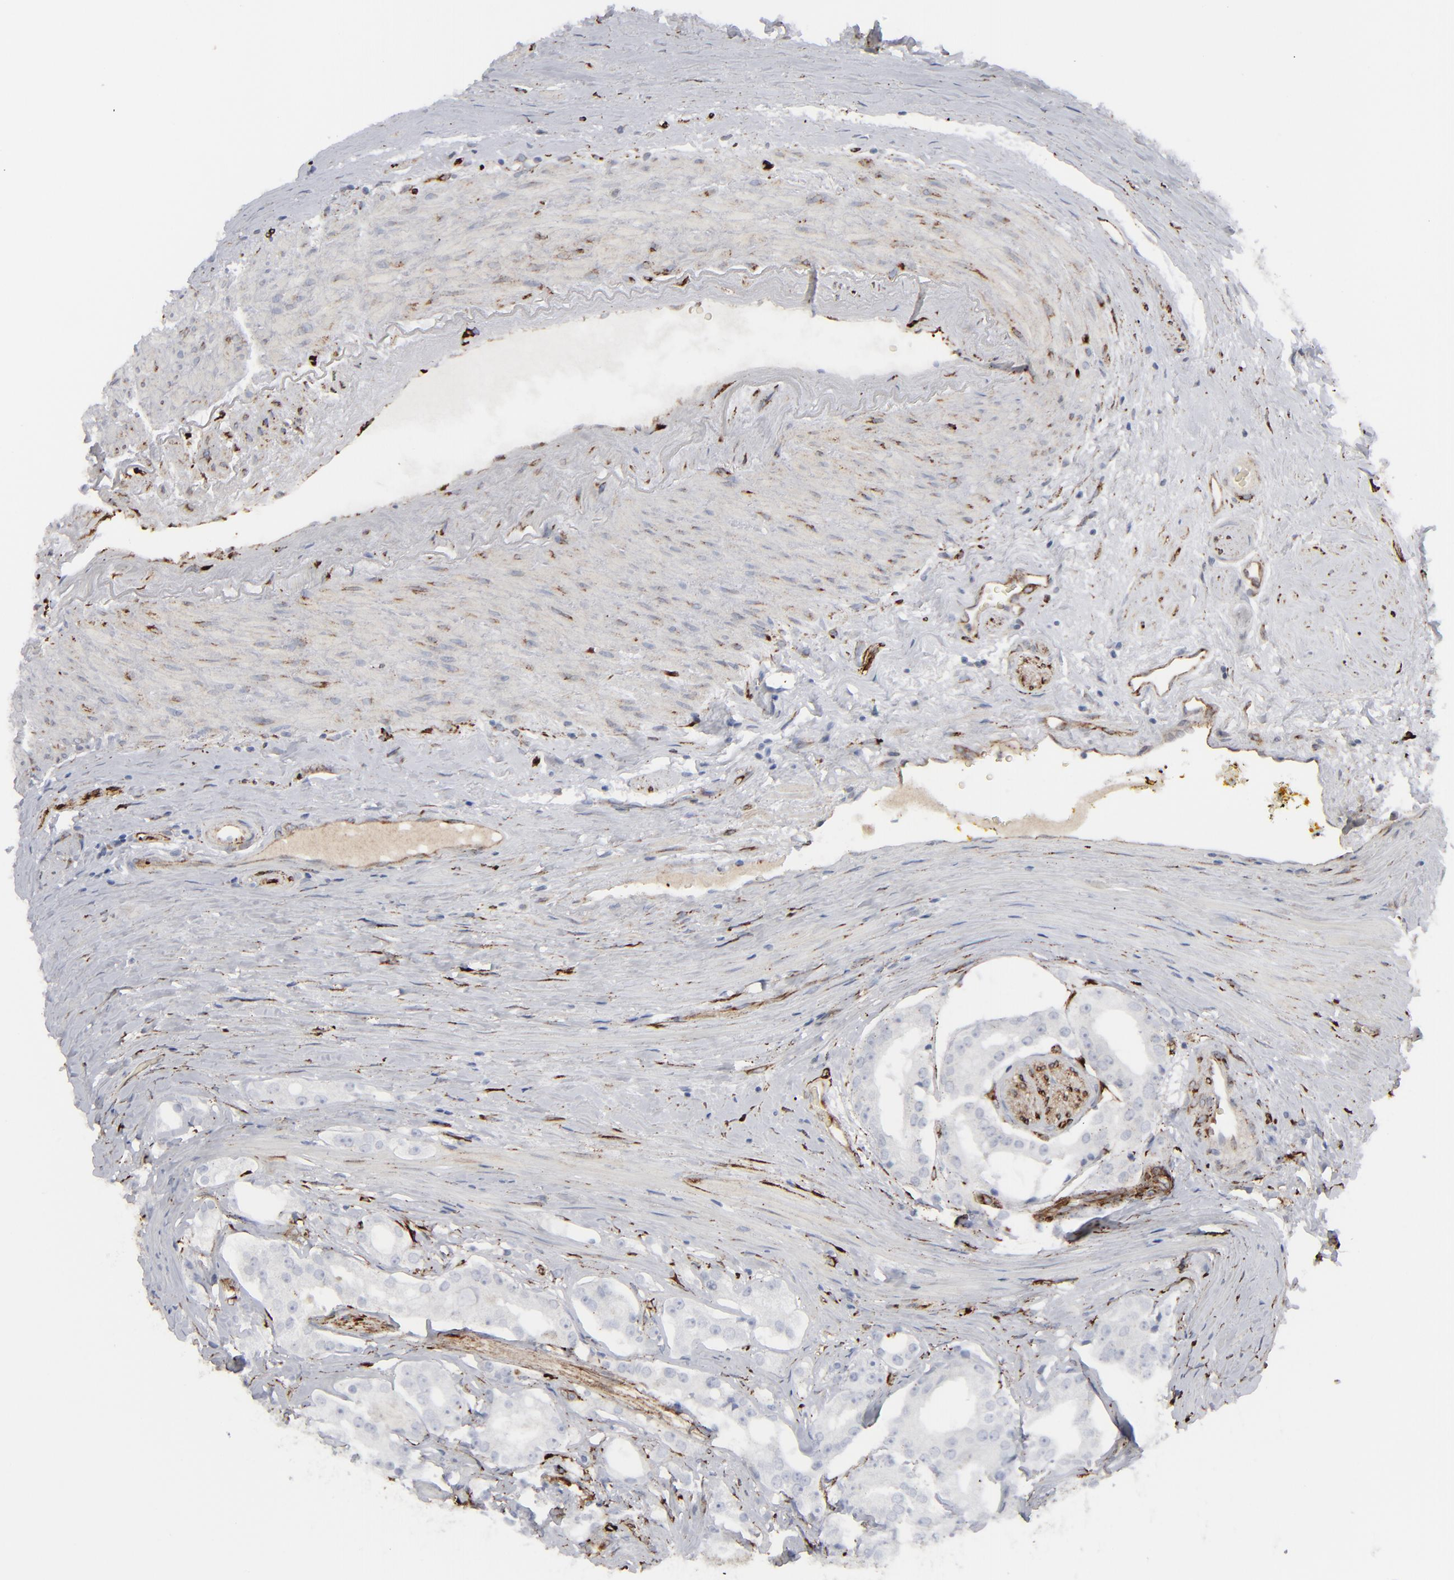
{"staining": {"intensity": "negative", "quantity": "none", "location": "none"}, "tissue": "prostate cancer", "cell_type": "Tumor cells", "image_type": "cancer", "snomed": [{"axis": "morphology", "description": "Adenocarcinoma, High grade"}, {"axis": "topography", "description": "Prostate"}], "caption": "Histopathology image shows no significant protein expression in tumor cells of prostate high-grade adenocarcinoma.", "gene": "SPARC", "patient": {"sex": "male", "age": 68}}